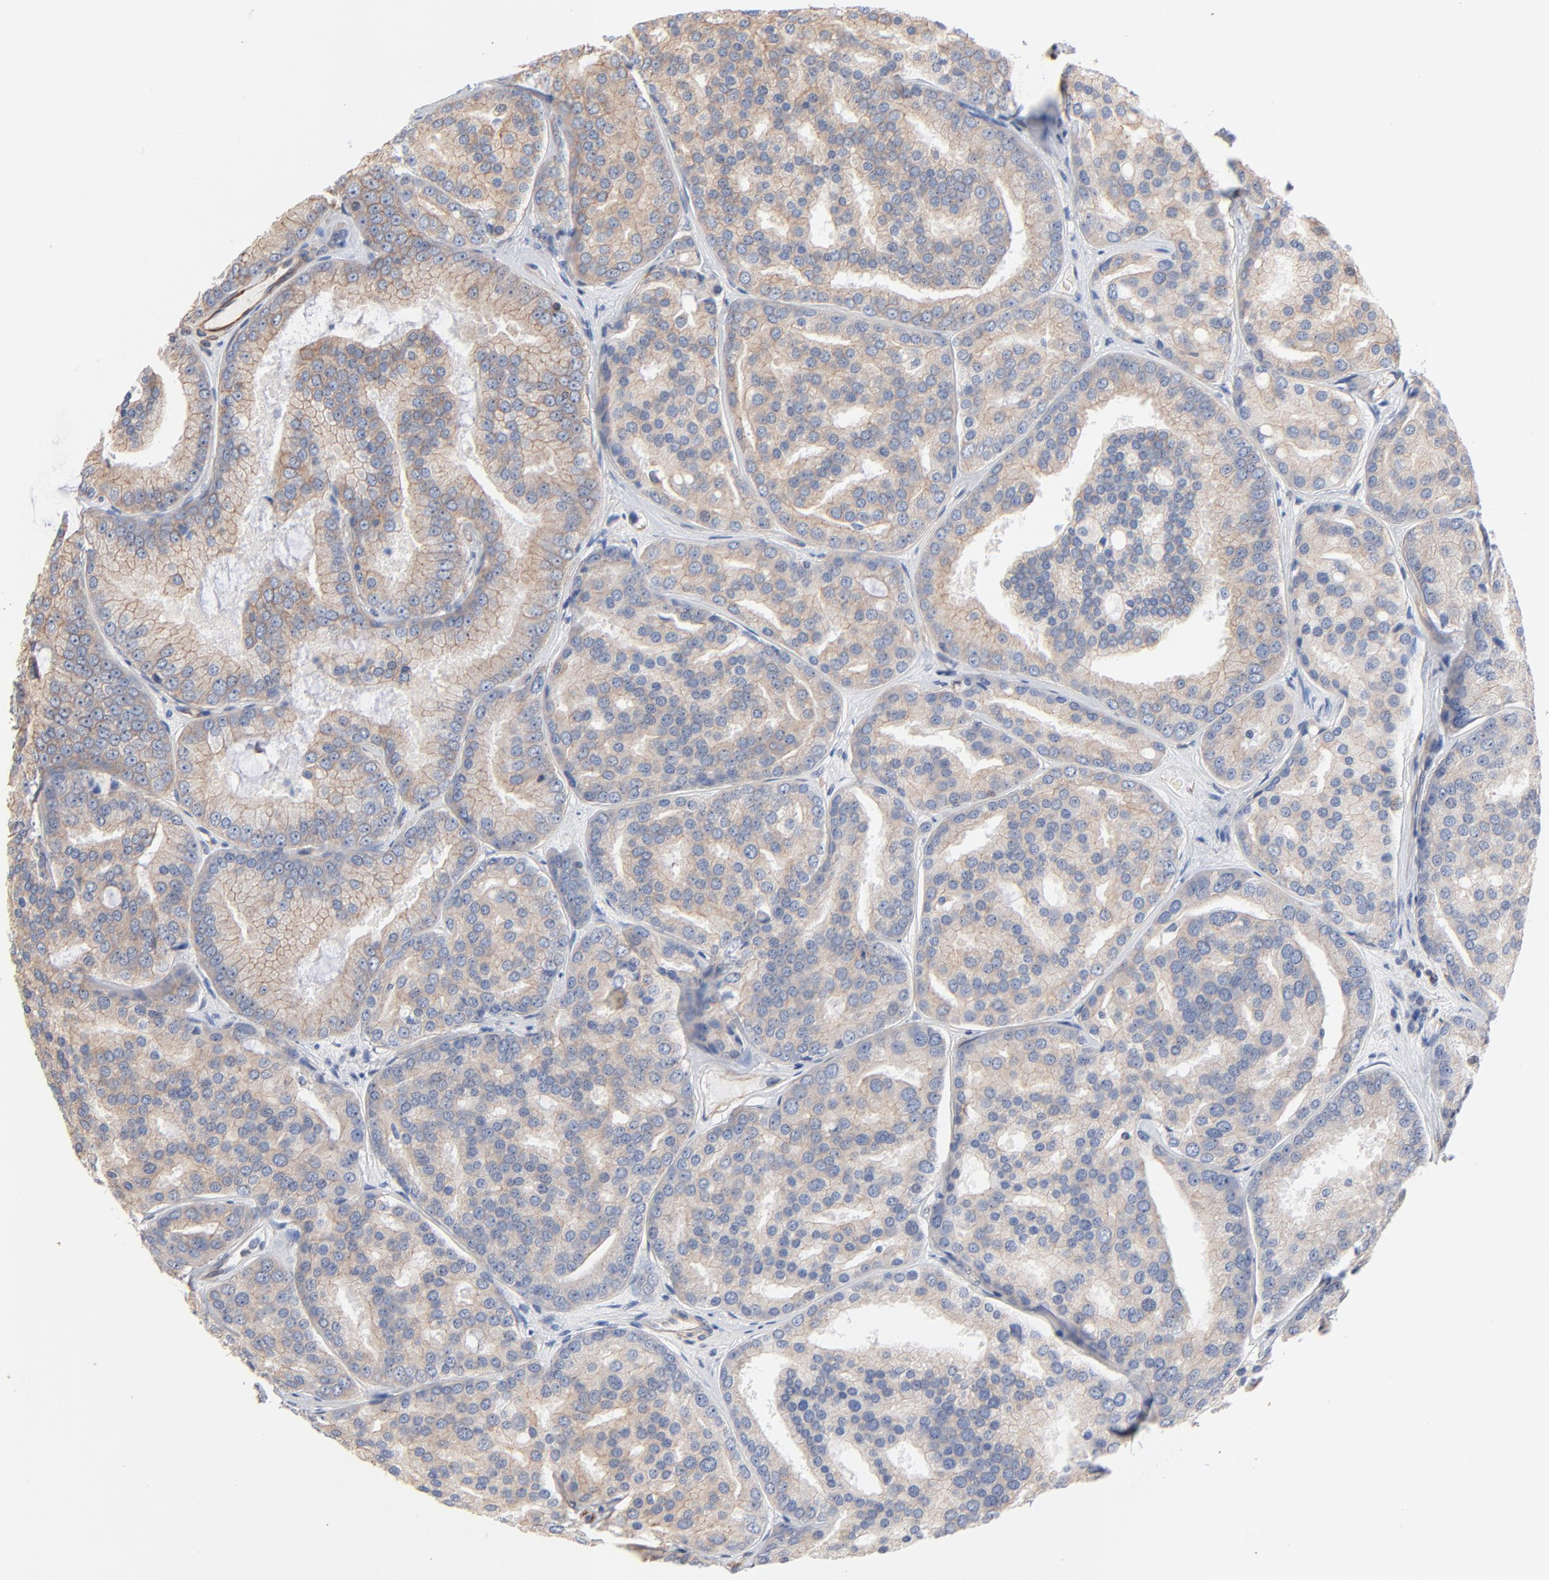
{"staining": {"intensity": "weak", "quantity": ">75%", "location": "cytoplasmic/membranous"}, "tissue": "prostate cancer", "cell_type": "Tumor cells", "image_type": "cancer", "snomed": [{"axis": "morphology", "description": "Adenocarcinoma, High grade"}, {"axis": "topography", "description": "Prostate"}], "caption": "An IHC image of tumor tissue is shown. Protein staining in brown labels weak cytoplasmic/membranous positivity in prostate adenocarcinoma (high-grade) within tumor cells. Using DAB (3,3'-diaminobenzidine) (brown) and hematoxylin (blue) stains, captured at high magnification using brightfield microscopy.", "gene": "ABCD4", "patient": {"sex": "male", "age": 64}}